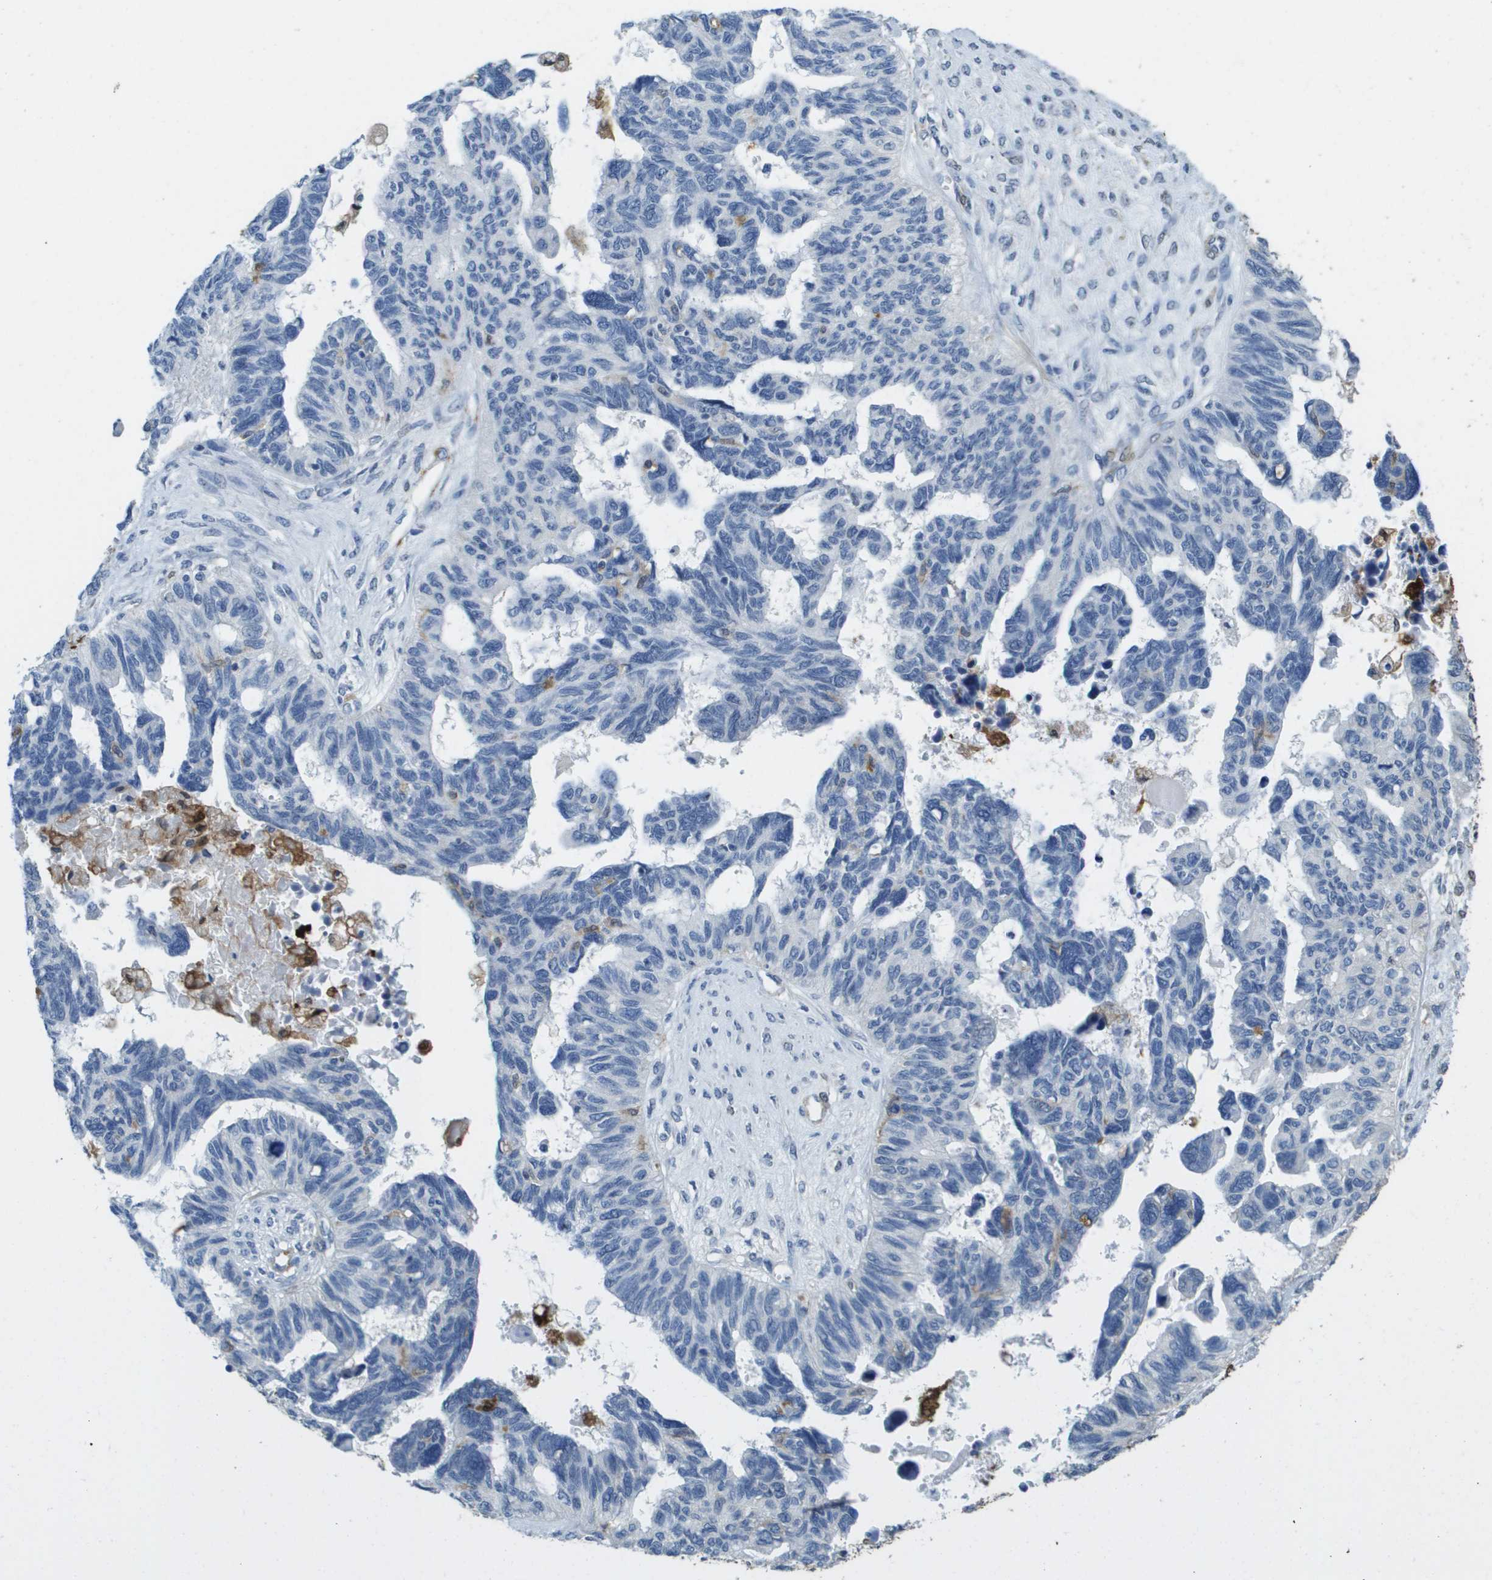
{"staining": {"intensity": "negative", "quantity": "none", "location": "none"}, "tissue": "ovarian cancer", "cell_type": "Tumor cells", "image_type": "cancer", "snomed": [{"axis": "morphology", "description": "Cystadenocarcinoma, serous, NOS"}, {"axis": "topography", "description": "Ovary"}], "caption": "There is no significant positivity in tumor cells of ovarian cancer.", "gene": "FABP5", "patient": {"sex": "female", "age": 79}}